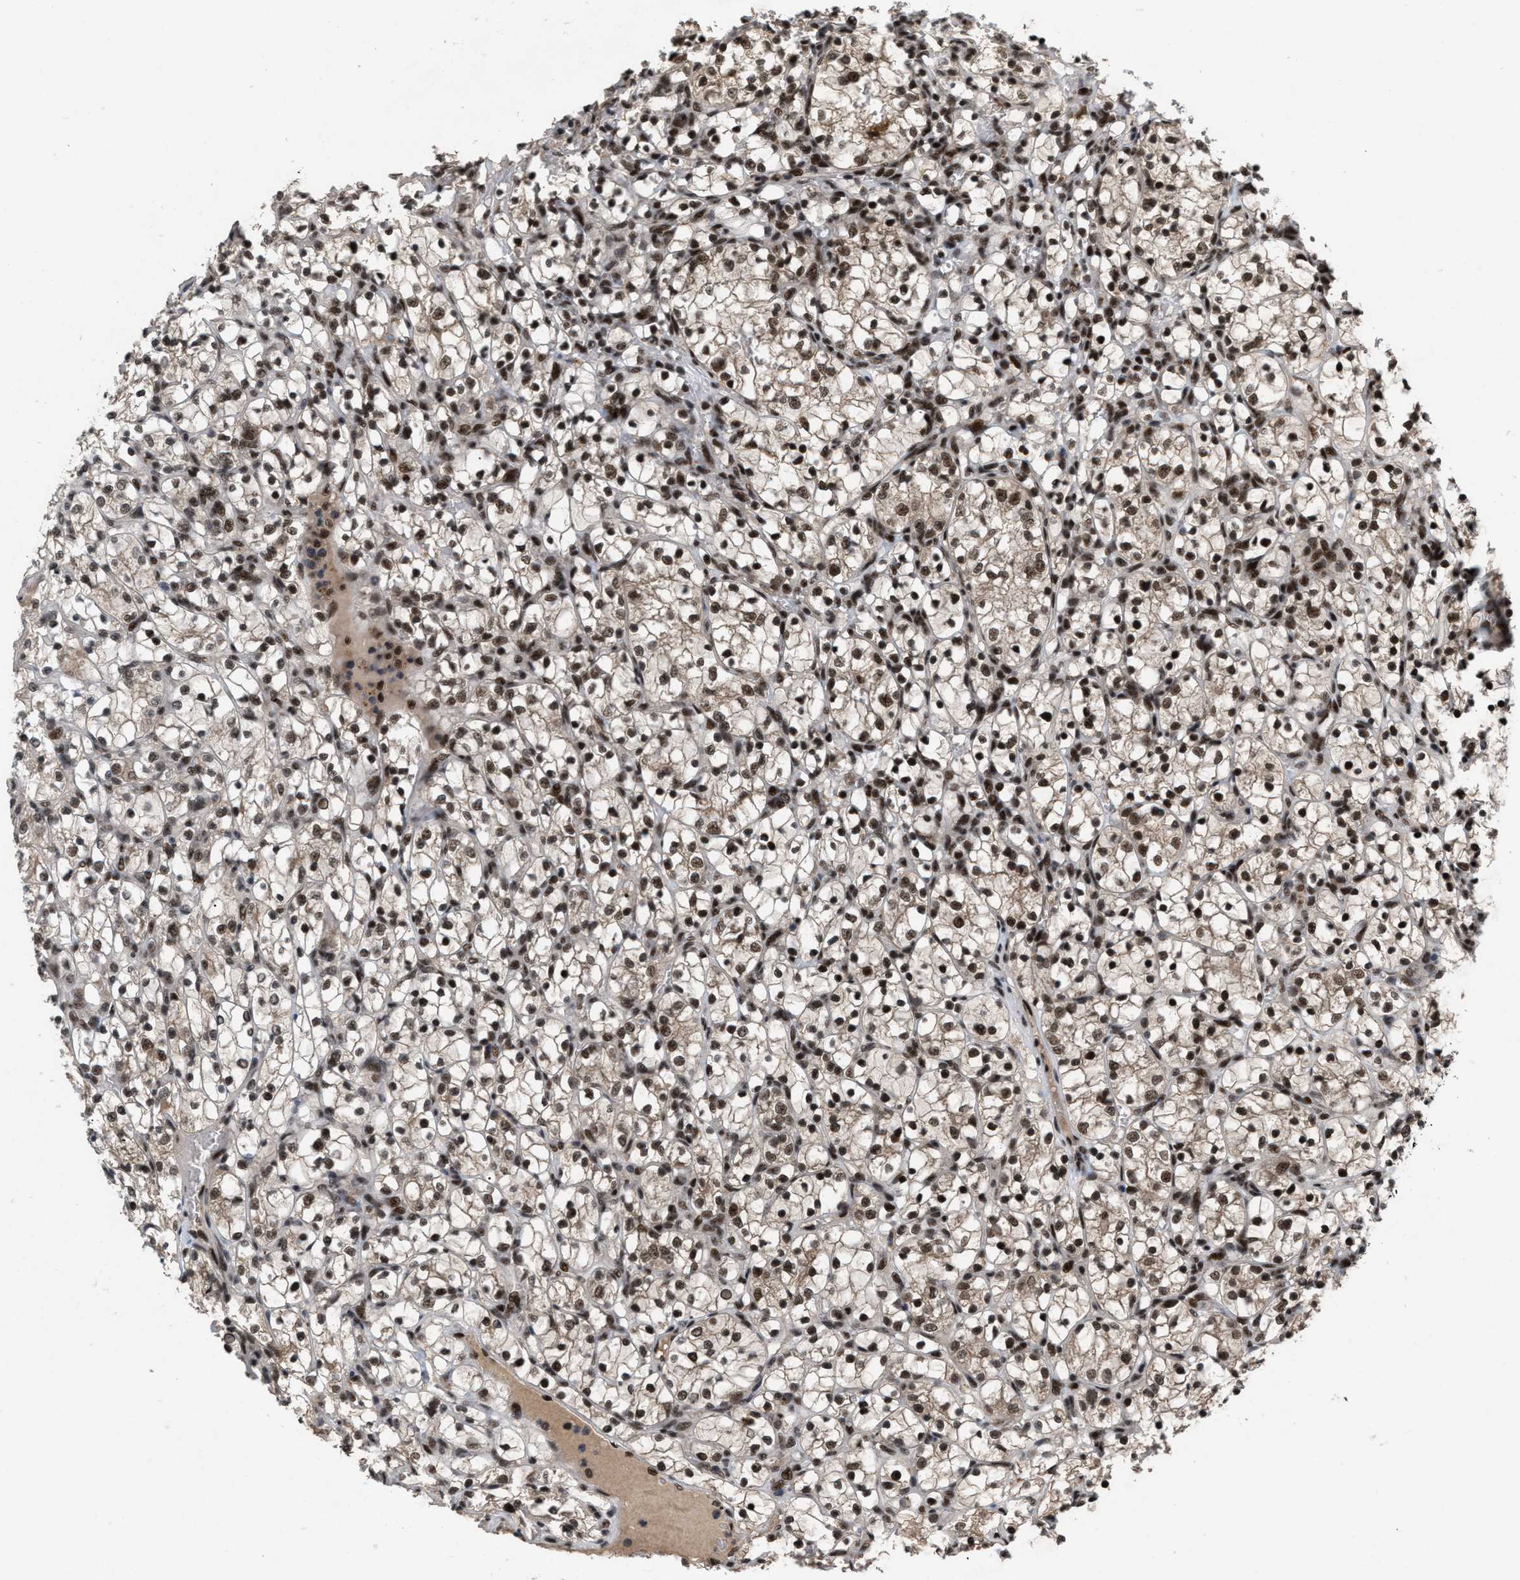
{"staining": {"intensity": "strong", "quantity": ">75%", "location": "nuclear"}, "tissue": "renal cancer", "cell_type": "Tumor cells", "image_type": "cancer", "snomed": [{"axis": "morphology", "description": "Adenocarcinoma, NOS"}, {"axis": "topography", "description": "Kidney"}], "caption": "An immunohistochemistry micrograph of tumor tissue is shown. Protein staining in brown highlights strong nuclear positivity in renal cancer (adenocarcinoma) within tumor cells. The staining is performed using DAB brown chromogen to label protein expression. The nuclei are counter-stained blue using hematoxylin.", "gene": "PRPF4", "patient": {"sex": "female", "age": 69}}